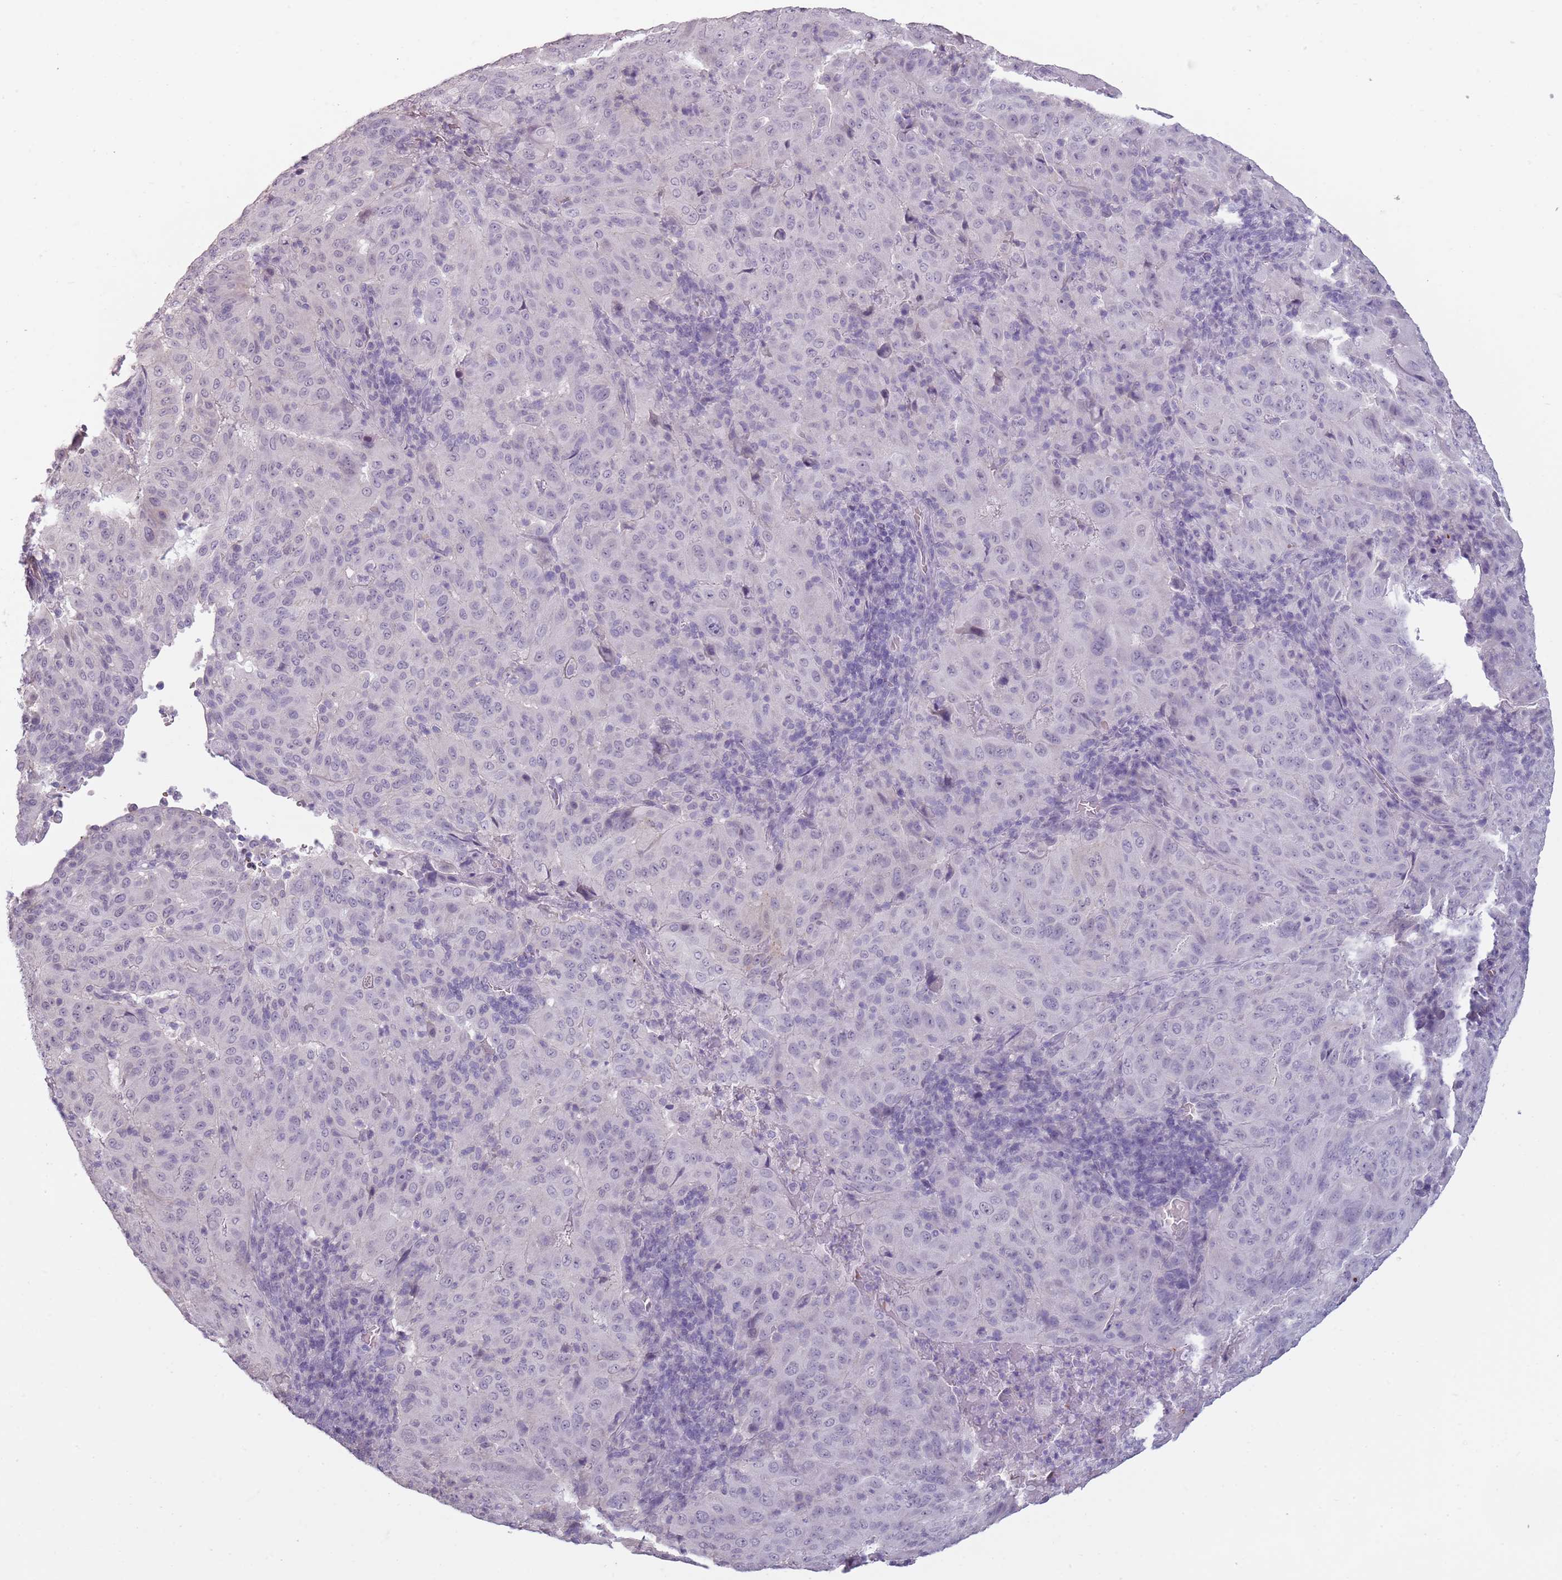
{"staining": {"intensity": "negative", "quantity": "none", "location": "none"}, "tissue": "pancreatic cancer", "cell_type": "Tumor cells", "image_type": "cancer", "snomed": [{"axis": "morphology", "description": "Adenocarcinoma, NOS"}, {"axis": "topography", "description": "Pancreas"}], "caption": "Protein analysis of pancreatic cancer demonstrates no significant positivity in tumor cells.", "gene": "PIEZO1", "patient": {"sex": "male", "age": 63}}